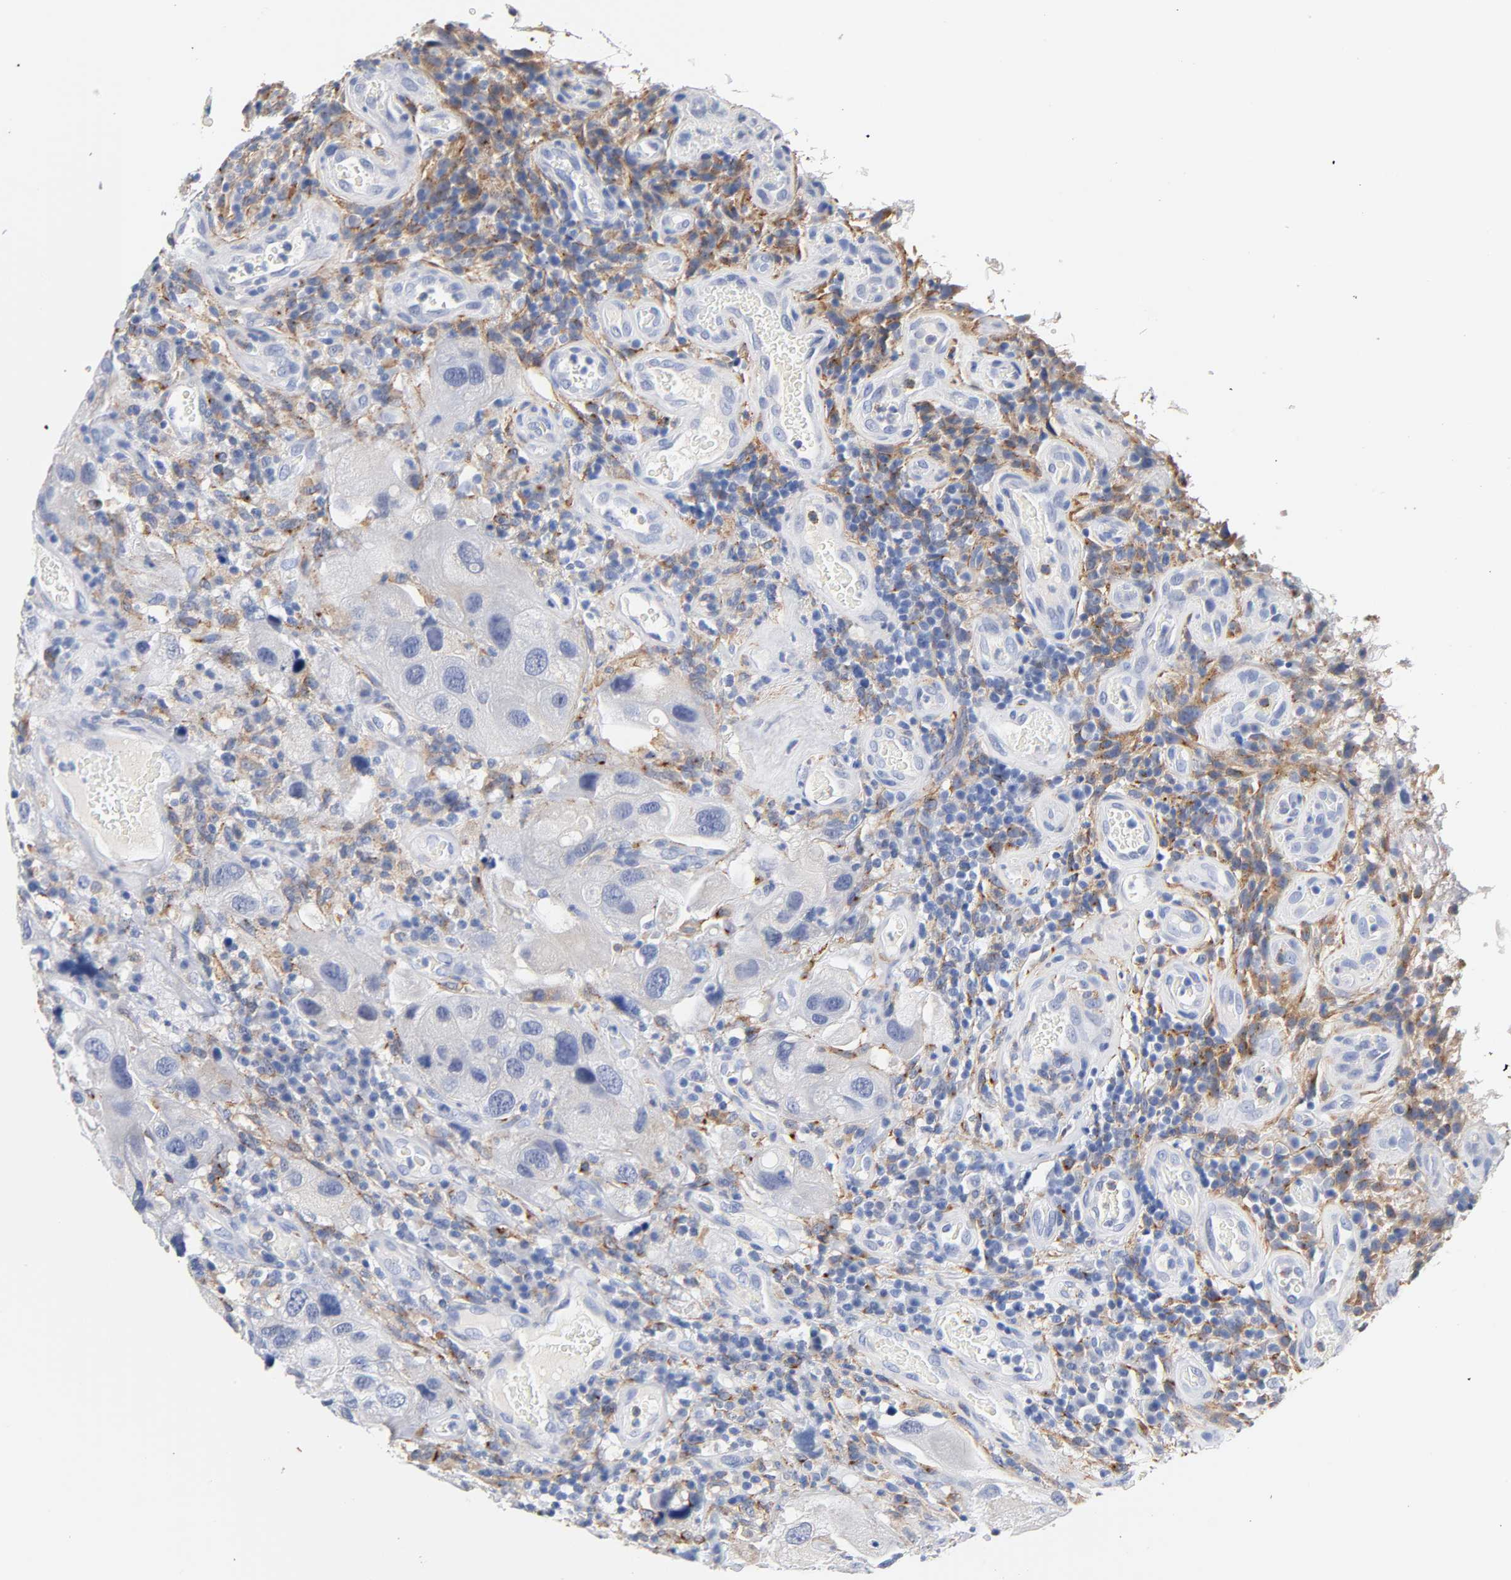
{"staining": {"intensity": "negative", "quantity": "none", "location": "none"}, "tissue": "urothelial cancer", "cell_type": "Tumor cells", "image_type": "cancer", "snomed": [{"axis": "morphology", "description": "Urothelial carcinoma, High grade"}, {"axis": "topography", "description": "Urinary bladder"}], "caption": "An immunohistochemistry photomicrograph of urothelial cancer is shown. There is no staining in tumor cells of urothelial cancer.", "gene": "LRP1", "patient": {"sex": "female", "age": 64}}